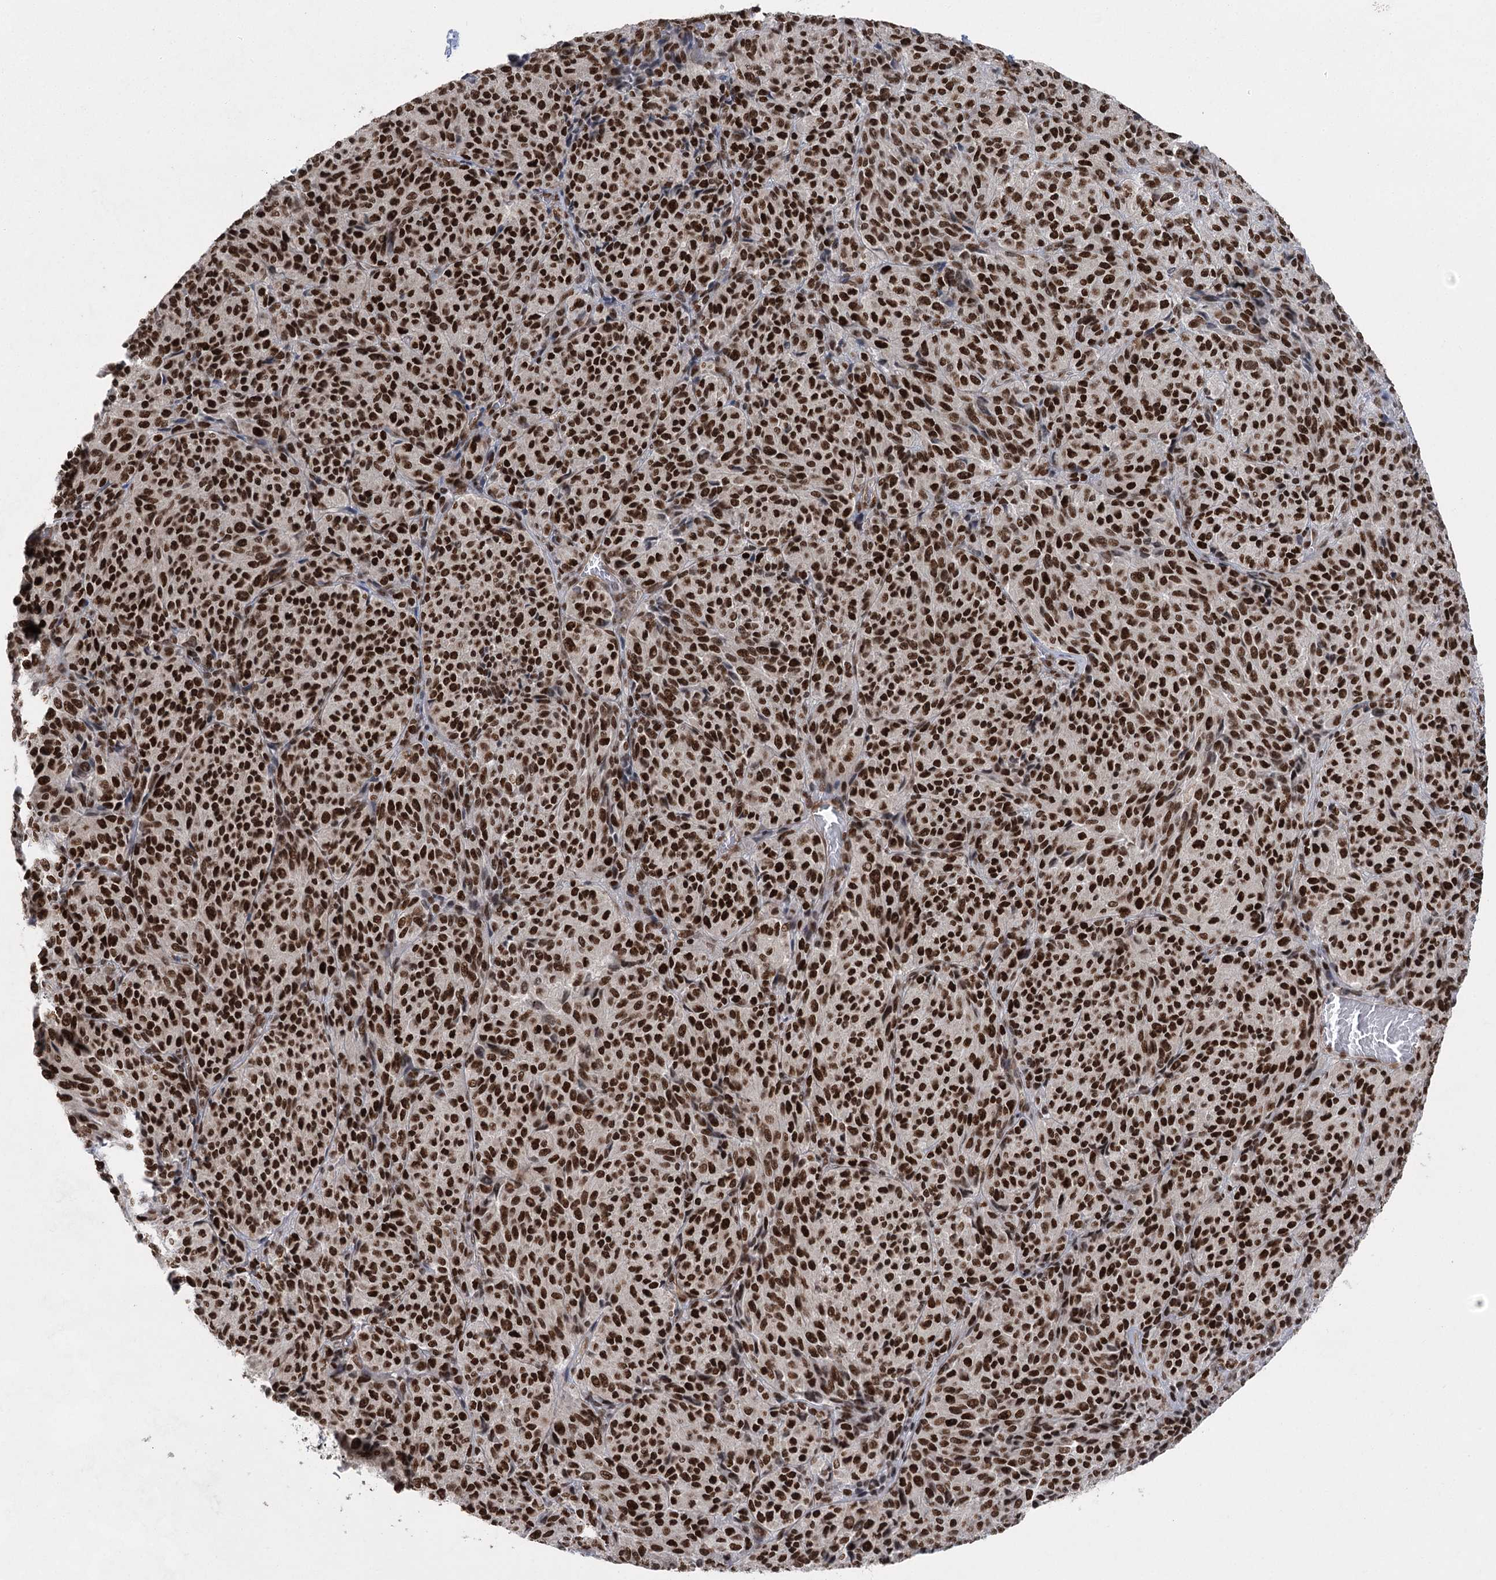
{"staining": {"intensity": "strong", "quantity": ">75%", "location": "nuclear"}, "tissue": "melanoma", "cell_type": "Tumor cells", "image_type": "cancer", "snomed": [{"axis": "morphology", "description": "Malignant melanoma, Metastatic site"}, {"axis": "topography", "description": "Brain"}], "caption": "Human malignant melanoma (metastatic site) stained for a protein (brown) shows strong nuclear positive expression in approximately >75% of tumor cells.", "gene": "ZCCHC8", "patient": {"sex": "female", "age": 56}}